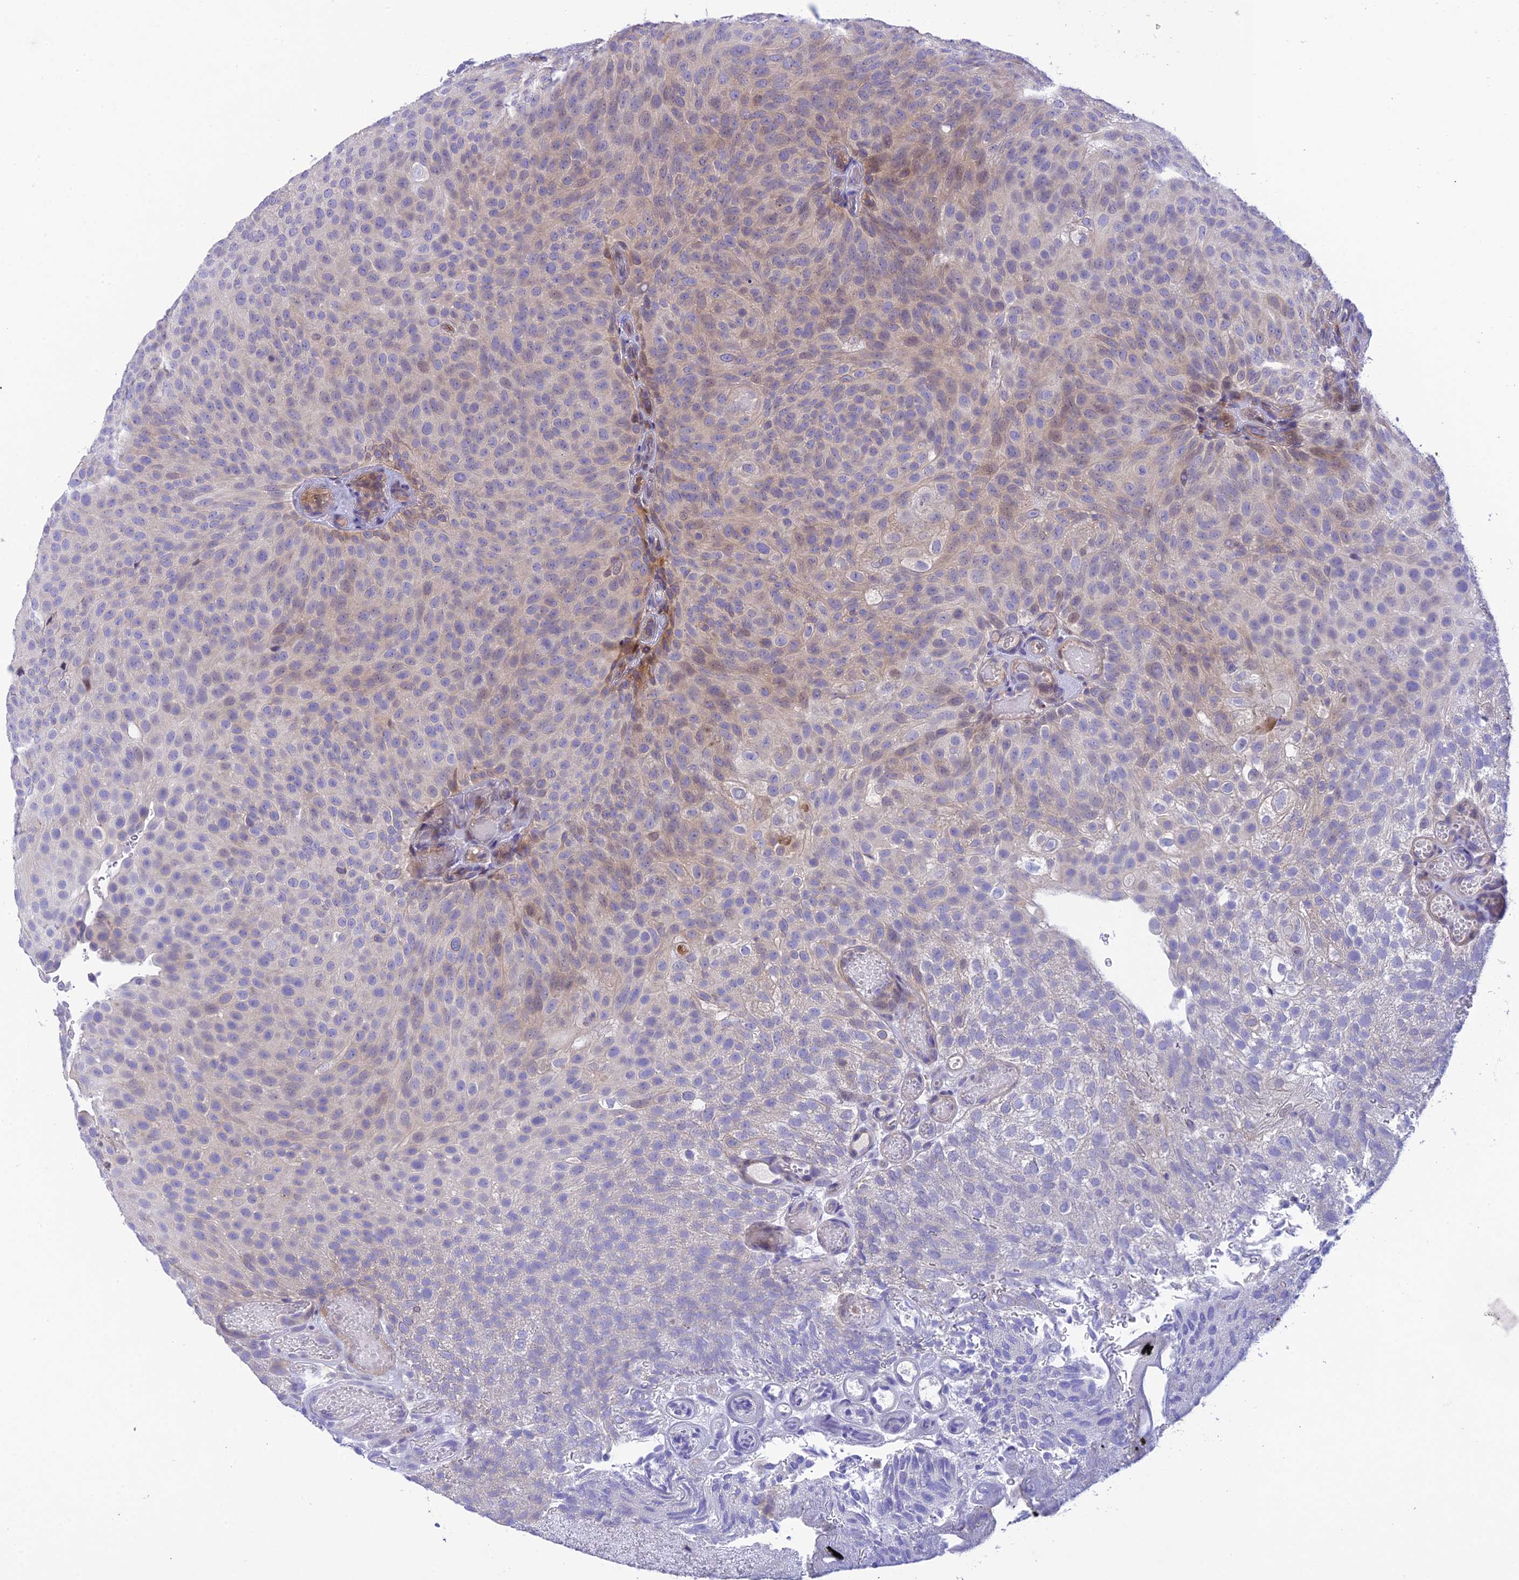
{"staining": {"intensity": "weak", "quantity": "<25%", "location": "cytoplasmic/membranous"}, "tissue": "urothelial cancer", "cell_type": "Tumor cells", "image_type": "cancer", "snomed": [{"axis": "morphology", "description": "Urothelial carcinoma, Low grade"}, {"axis": "topography", "description": "Urinary bladder"}], "caption": "Tumor cells show no significant expression in urothelial cancer.", "gene": "BMT2", "patient": {"sex": "male", "age": 78}}